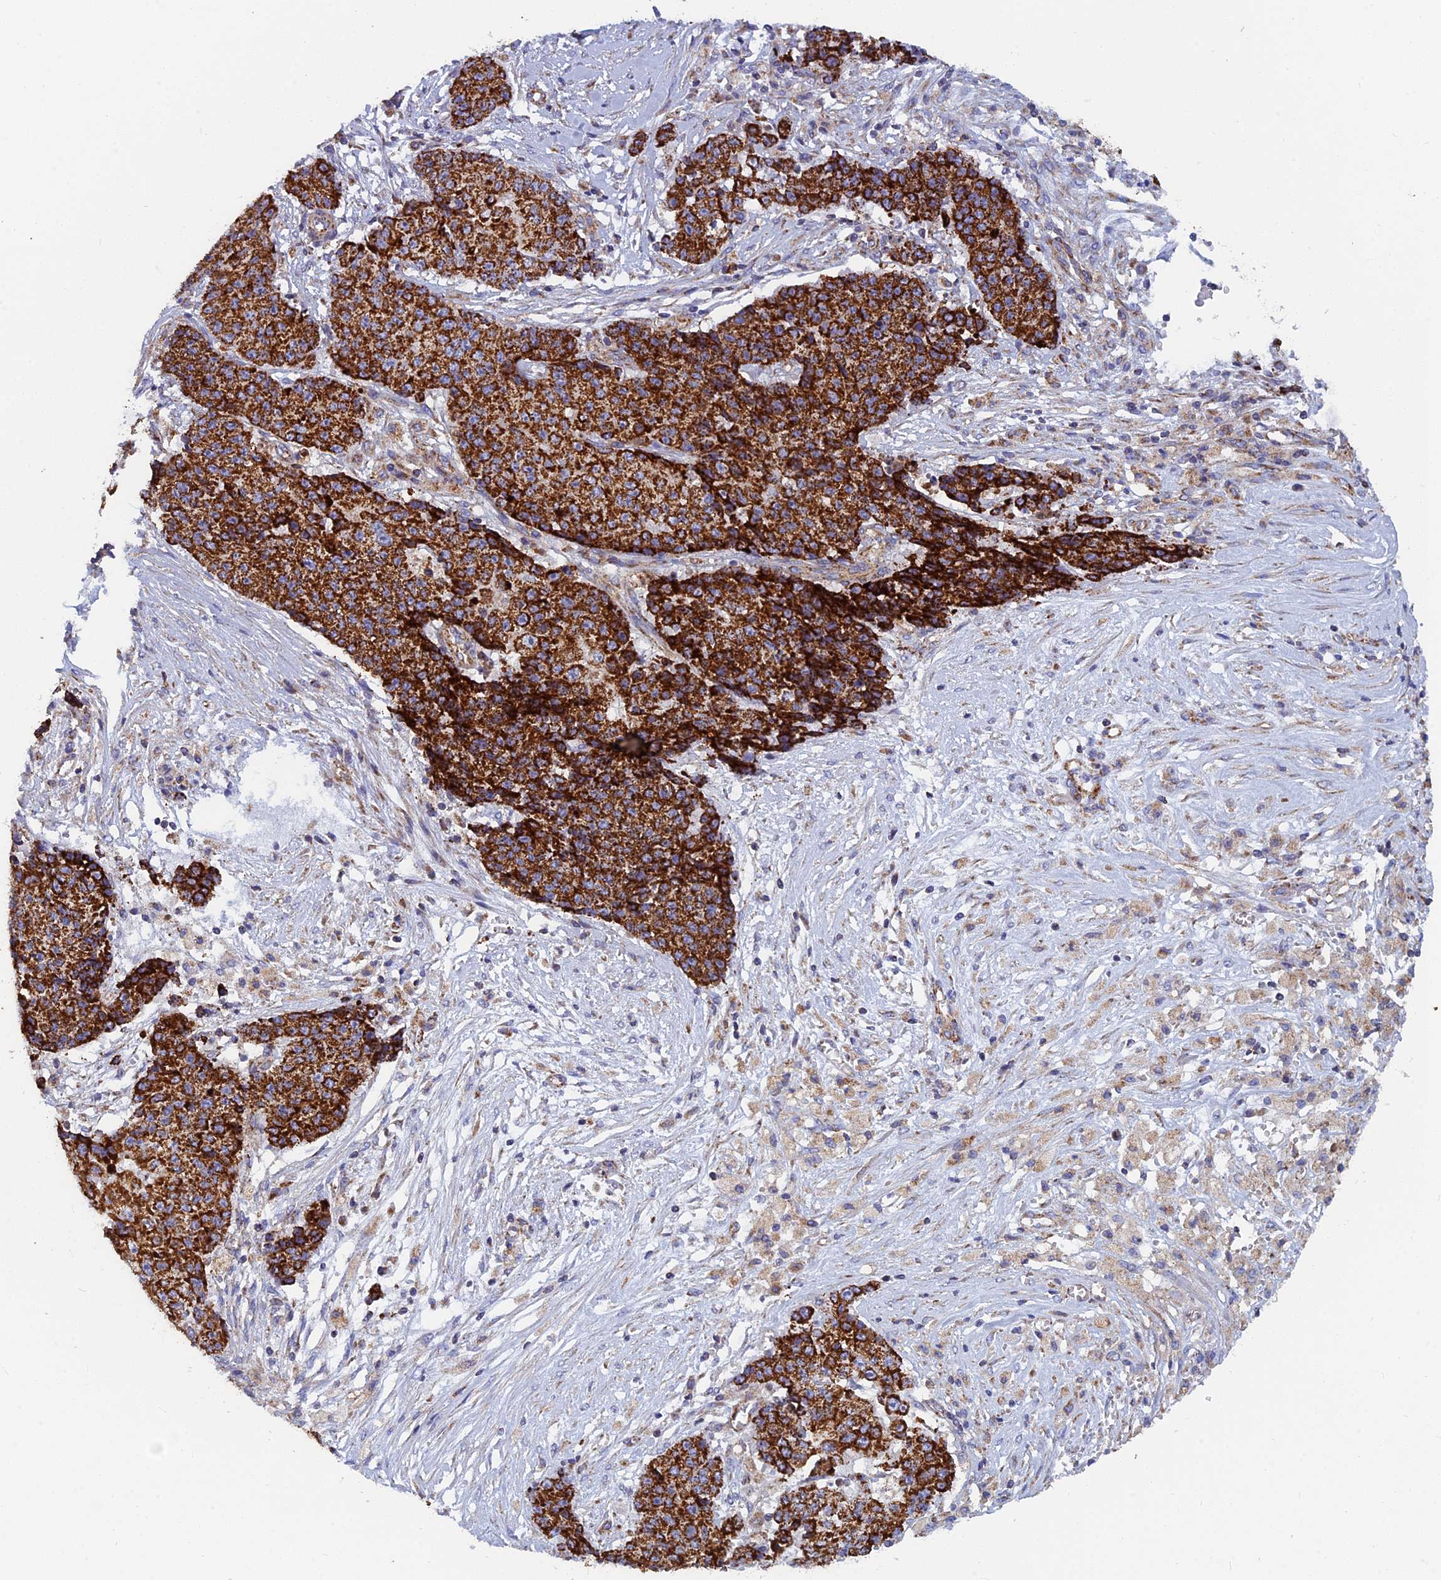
{"staining": {"intensity": "strong", "quantity": ">75%", "location": "cytoplasmic/membranous"}, "tissue": "ovarian cancer", "cell_type": "Tumor cells", "image_type": "cancer", "snomed": [{"axis": "morphology", "description": "Carcinoma, endometroid"}, {"axis": "topography", "description": "Ovary"}], "caption": "A high amount of strong cytoplasmic/membranous expression is seen in approximately >75% of tumor cells in ovarian cancer tissue.", "gene": "MRPS9", "patient": {"sex": "female", "age": 42}}